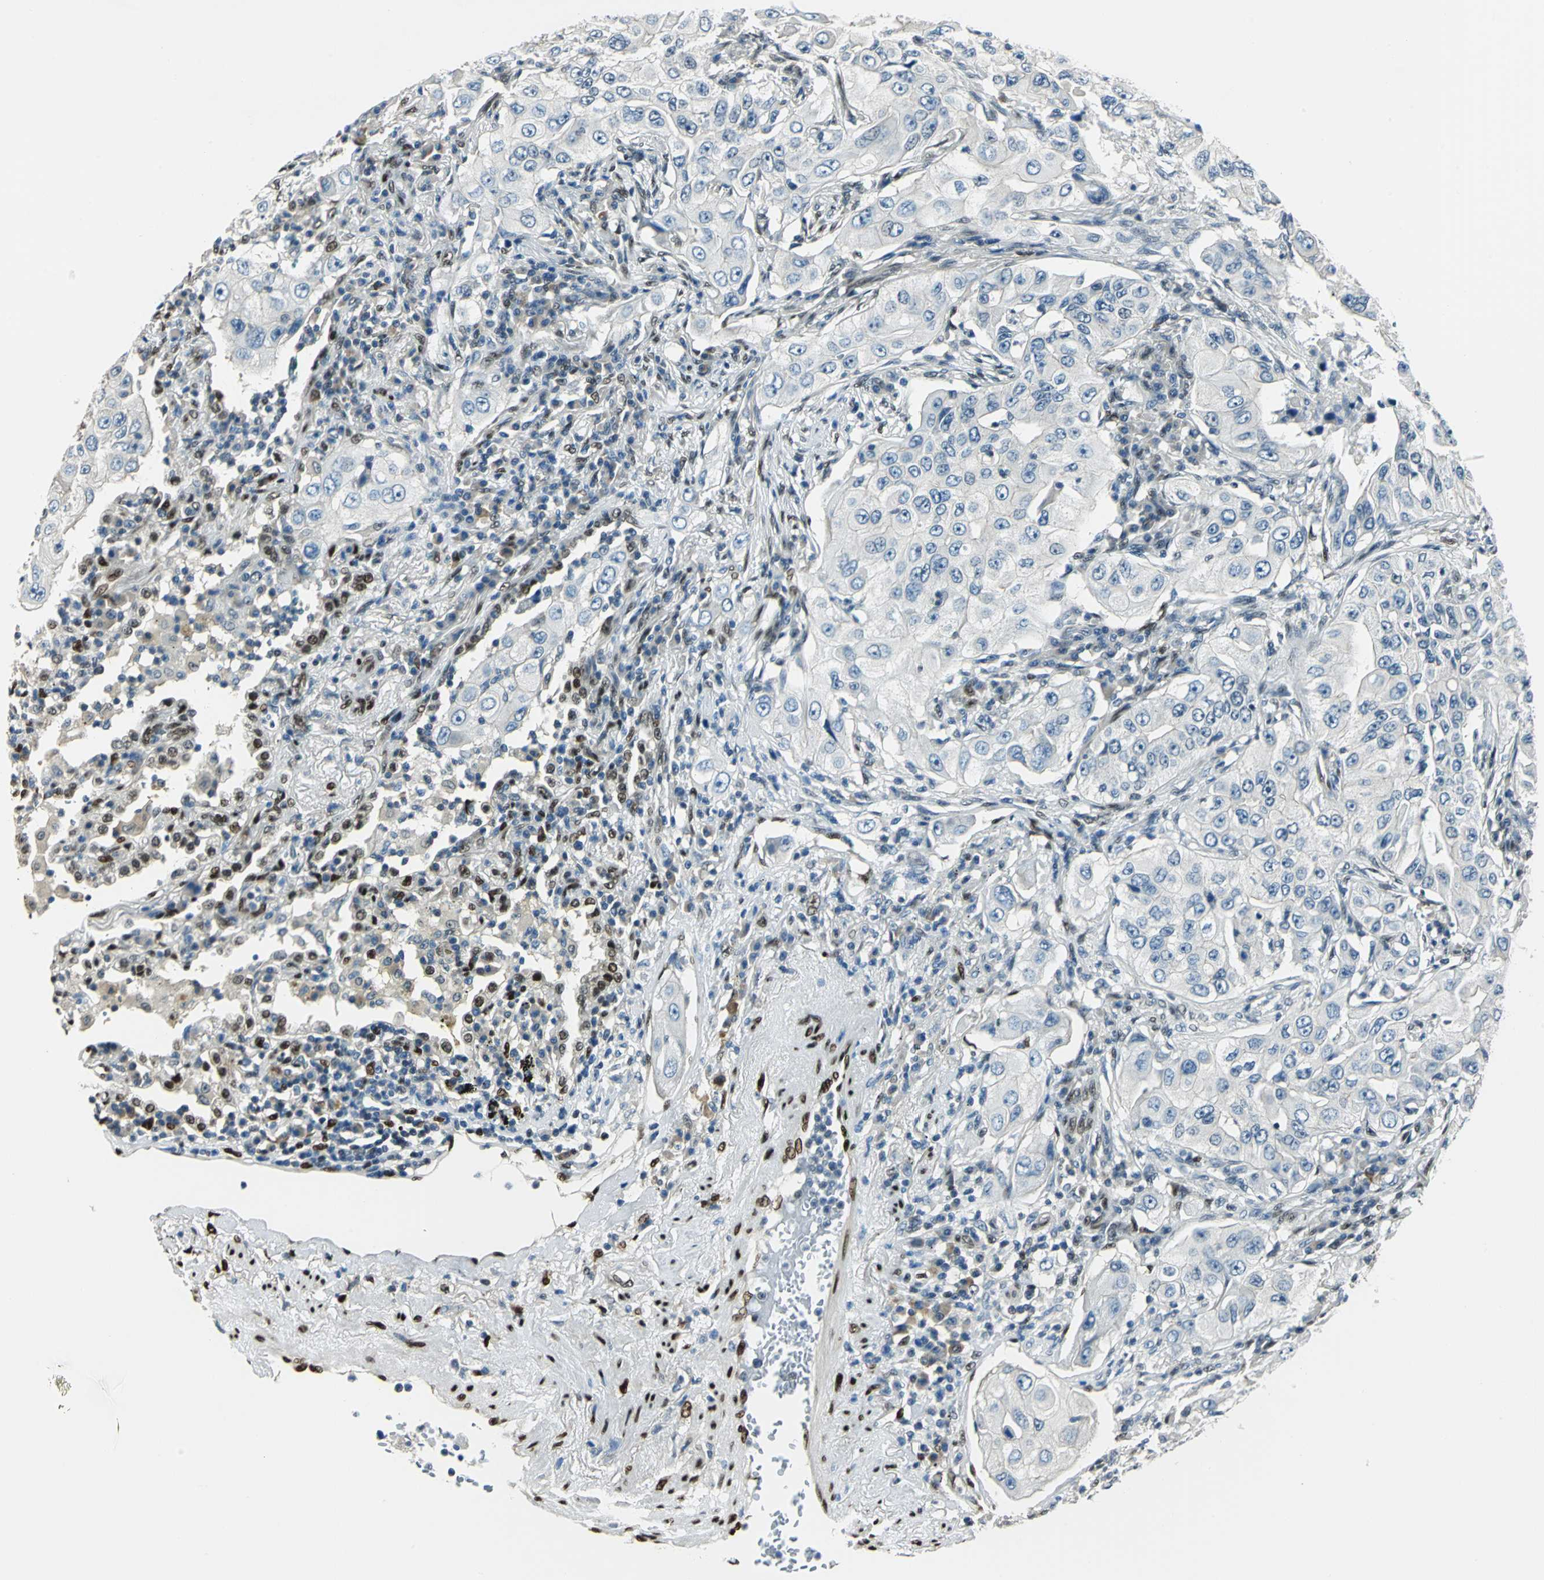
{"staining": {"intensity": "negative", "quantity": "none", "location": "none"}, "tissue": "lung cancer", "cell_type": "Tumor cells", "image_type": "cancer", "snomed": [{"axis": "morphology", "description": "Adenocarcinoma, NOS"}, {"axis": "topography", "description": "Lung"}], "caption": "Immunohistochemistry (IHC) photomicrograph of neoplastic tissue: adenocarcinoma (lung) stained with DAB (3,3'-diaminobenzidine) exhibits no significant protein positivity in tumor cells. (DAB (3,3'-diaminobenzidine) immunohistochemistry (IHC), high magnification).", "gene": "NFIA", "patient": {"sex": "male", "age": 84}}